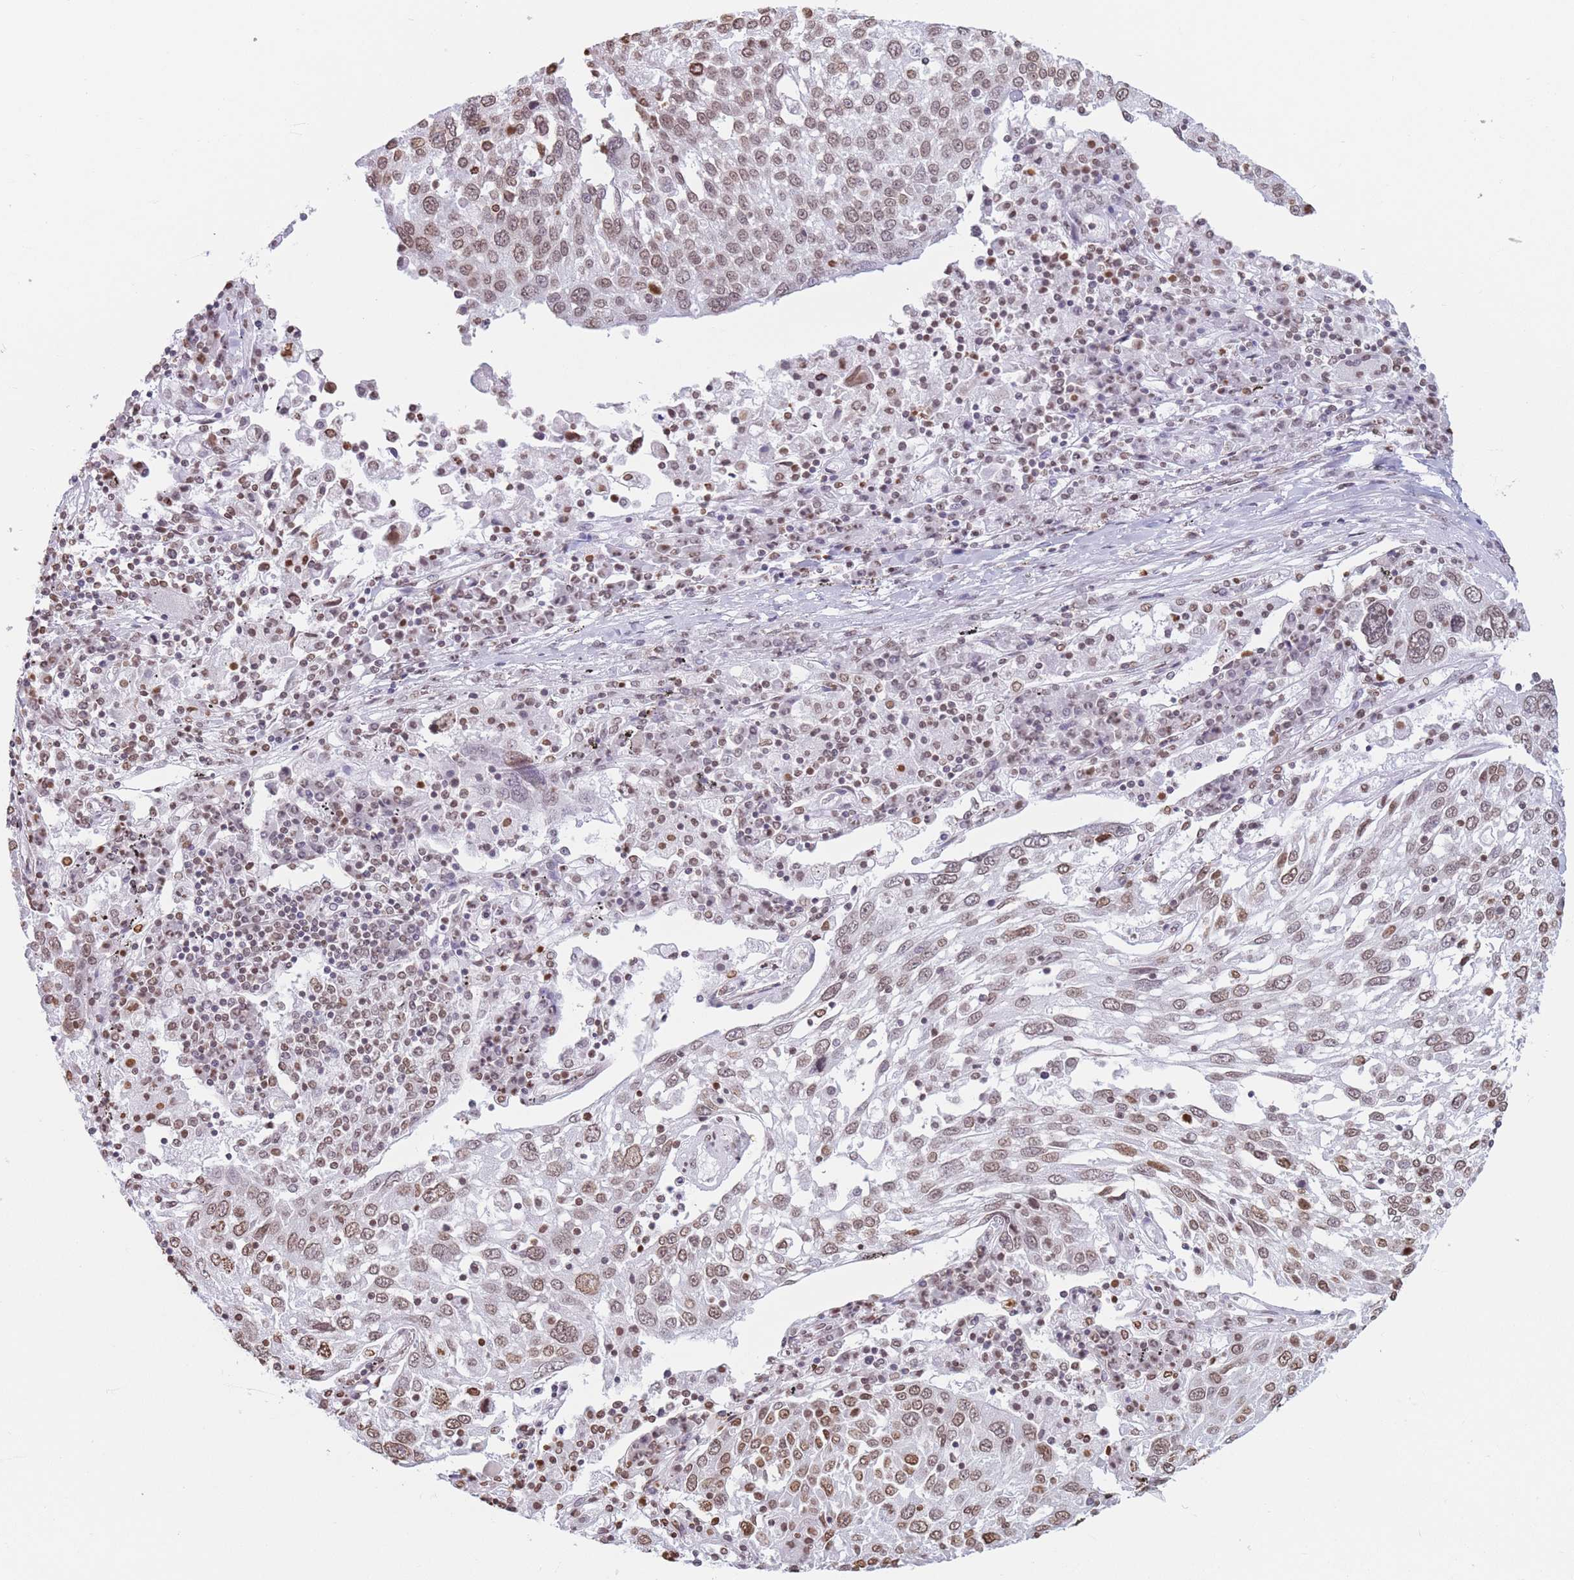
{"staining": {"intensity": "moderate", "quantity": ">75%", "location": "nuclear"}, "tissue": "lung cancer", "cell_type": "Tumor cells", "image_type": "cancer", "snomed": [{"axis": "morphology", "description": "Squamous cell carcinoma, NOS"}, {"axis": "topography", "description": "Lung"}], "caption": "Brown immunohistochemical staining in human lung cancer shows moderate nuclear positivity in about >75% of tumor cells.", "gene": "RYK", "patient": {"sex": "male", "age": 65}}